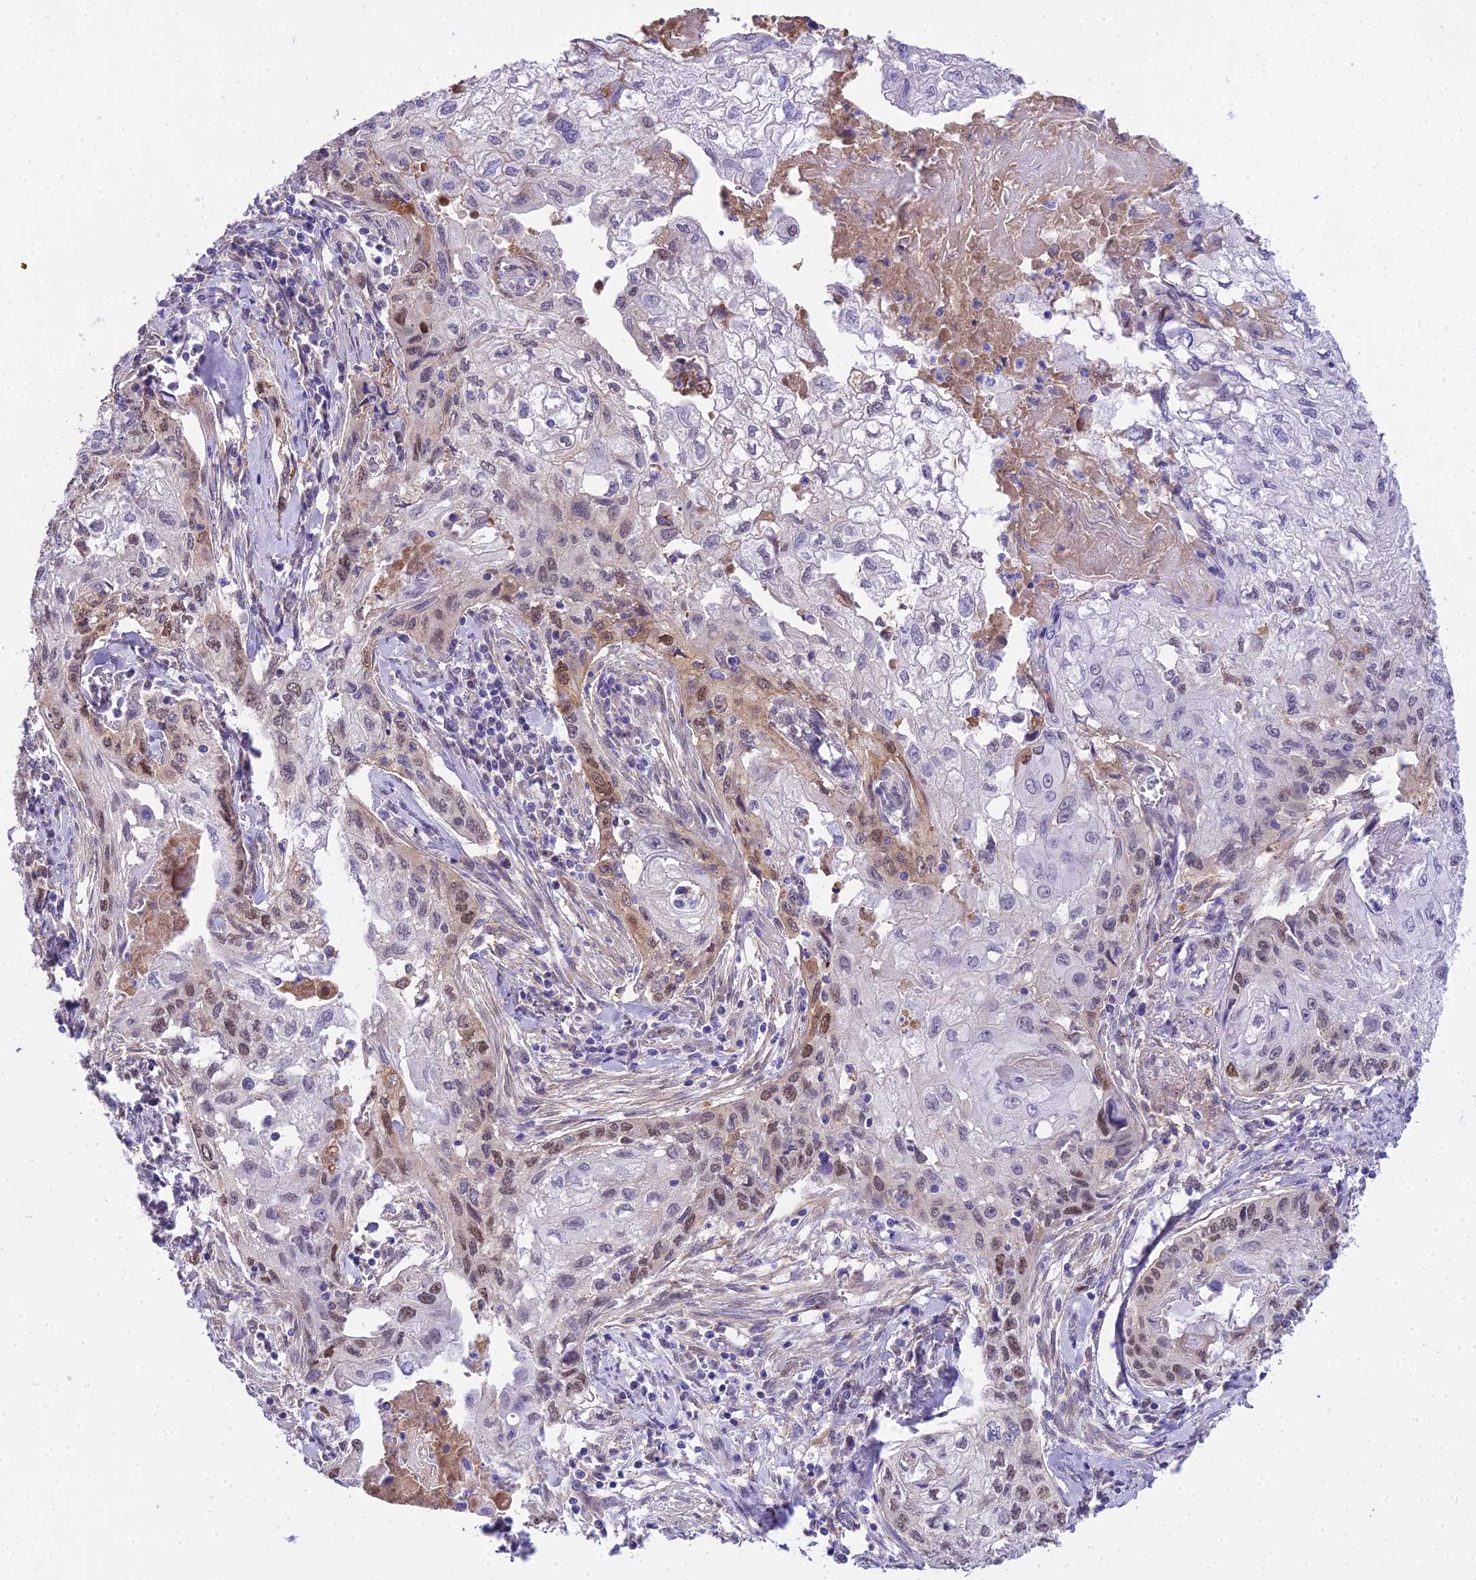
{"staining": {"intensity": "moderate", "quantity": "25%-75%", "location": "nuclear"}, "tissue": "cervical cancer", "cell_type": "Tumor cells", "image_type": "cancer", "snomed": [{"axis": "morphology", "description": "Squamous cell carcinoma, NOS"}, {"axis": "topography", "description": "Cervix"}], "caption": "IHC of human cervical cancer displays medium levels of moderate nuclear positivity in about 25%-75% of tumor cells.", "gene": "MAT2A", "patient": {"sex": "female", "age": 67}}